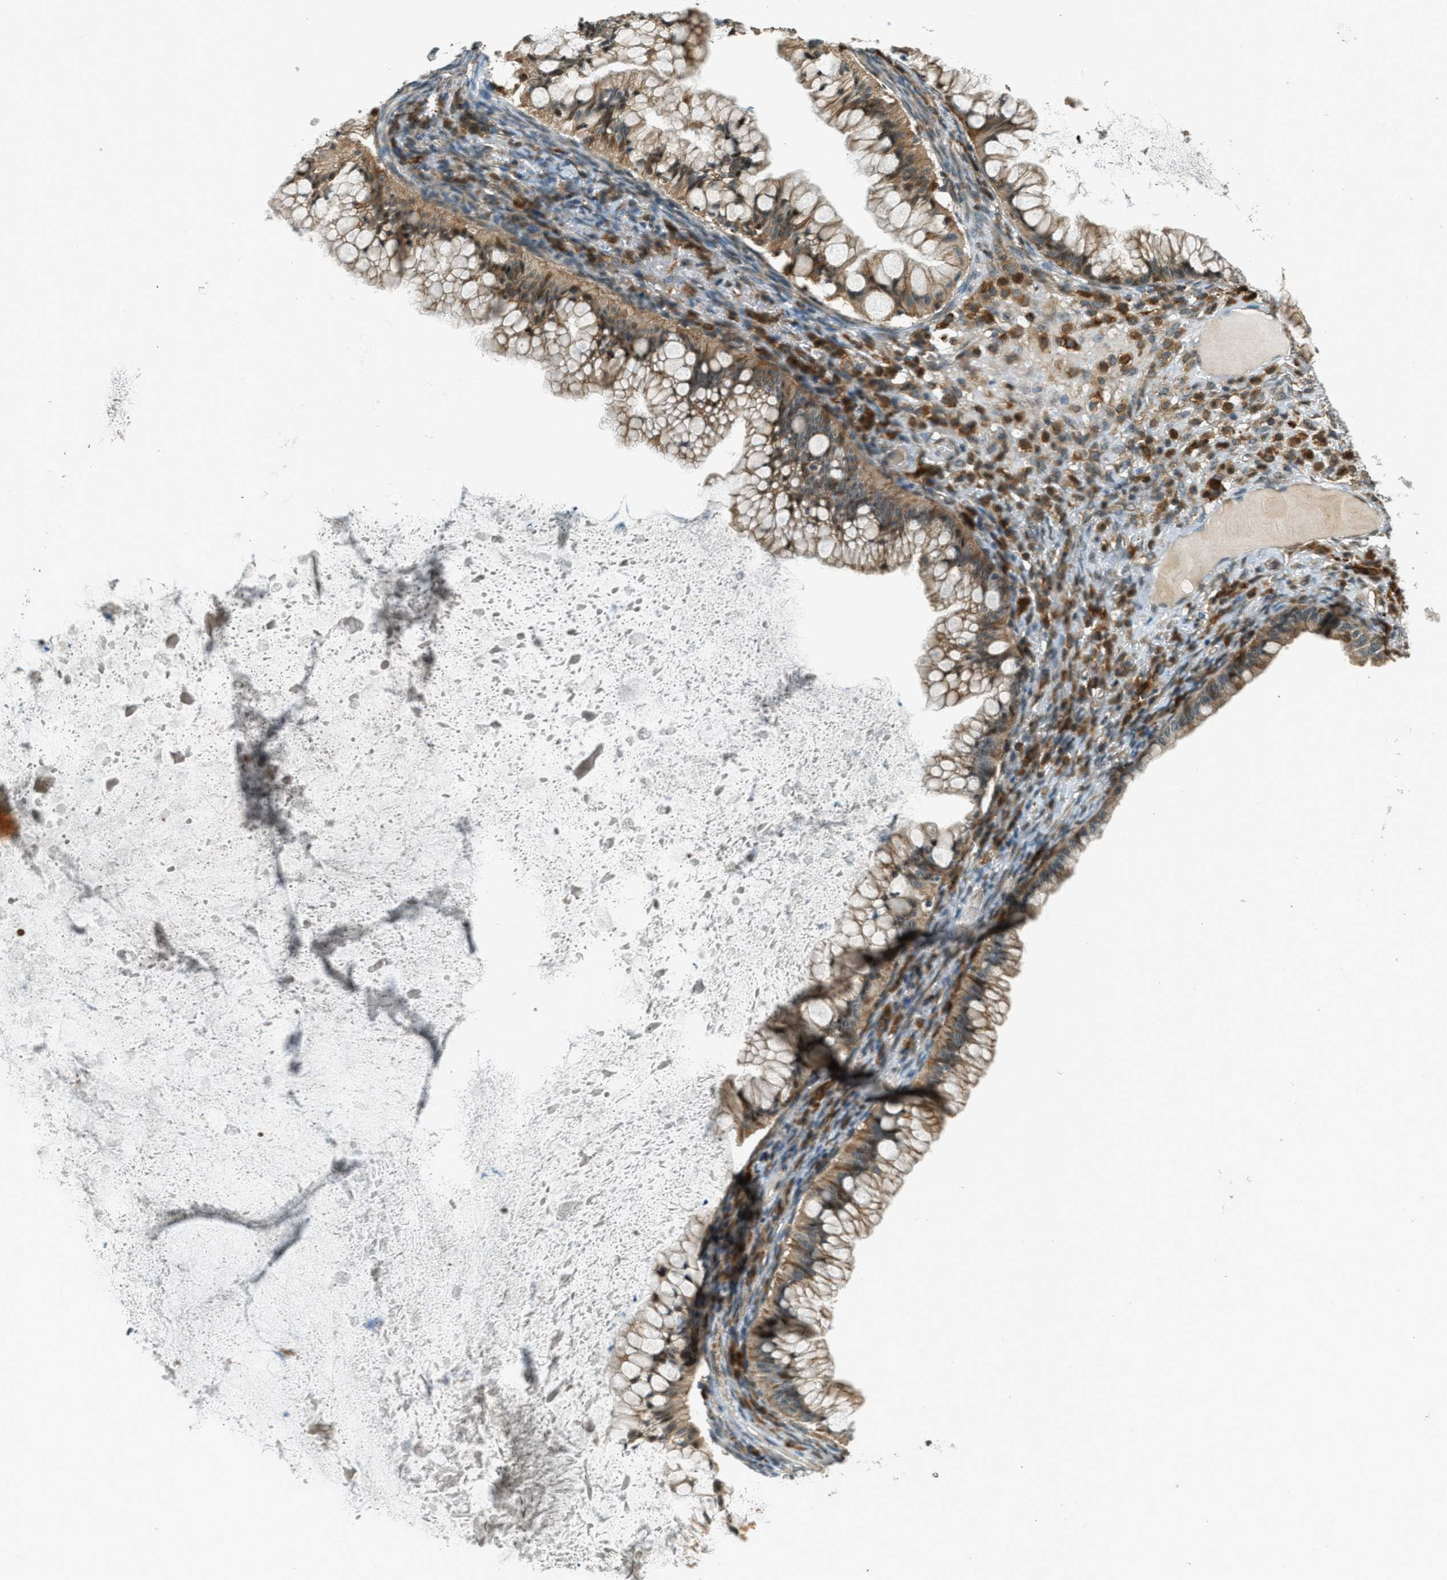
{"staining": {"intensity": "moderate", "quantity": ">75%", "location": "cytoplasmic/membranous"}, "tissue": "ovarian cancer", "cell_type": "Tumor cells", "image_type": "cancer", "snomed": [{"axis": "morphology", "description": "Cystadenocarcinoma, mucinous, NOS"}, {"axis": "topography", "description": "Ovary"}], "caption": "Tumor cells reveal moderate cytoplasmic/membranous positivity in about >75% of cells in ovarian cancer.", "gene": "PTPN23", "patient": {"sex": "female", "age": 57}}